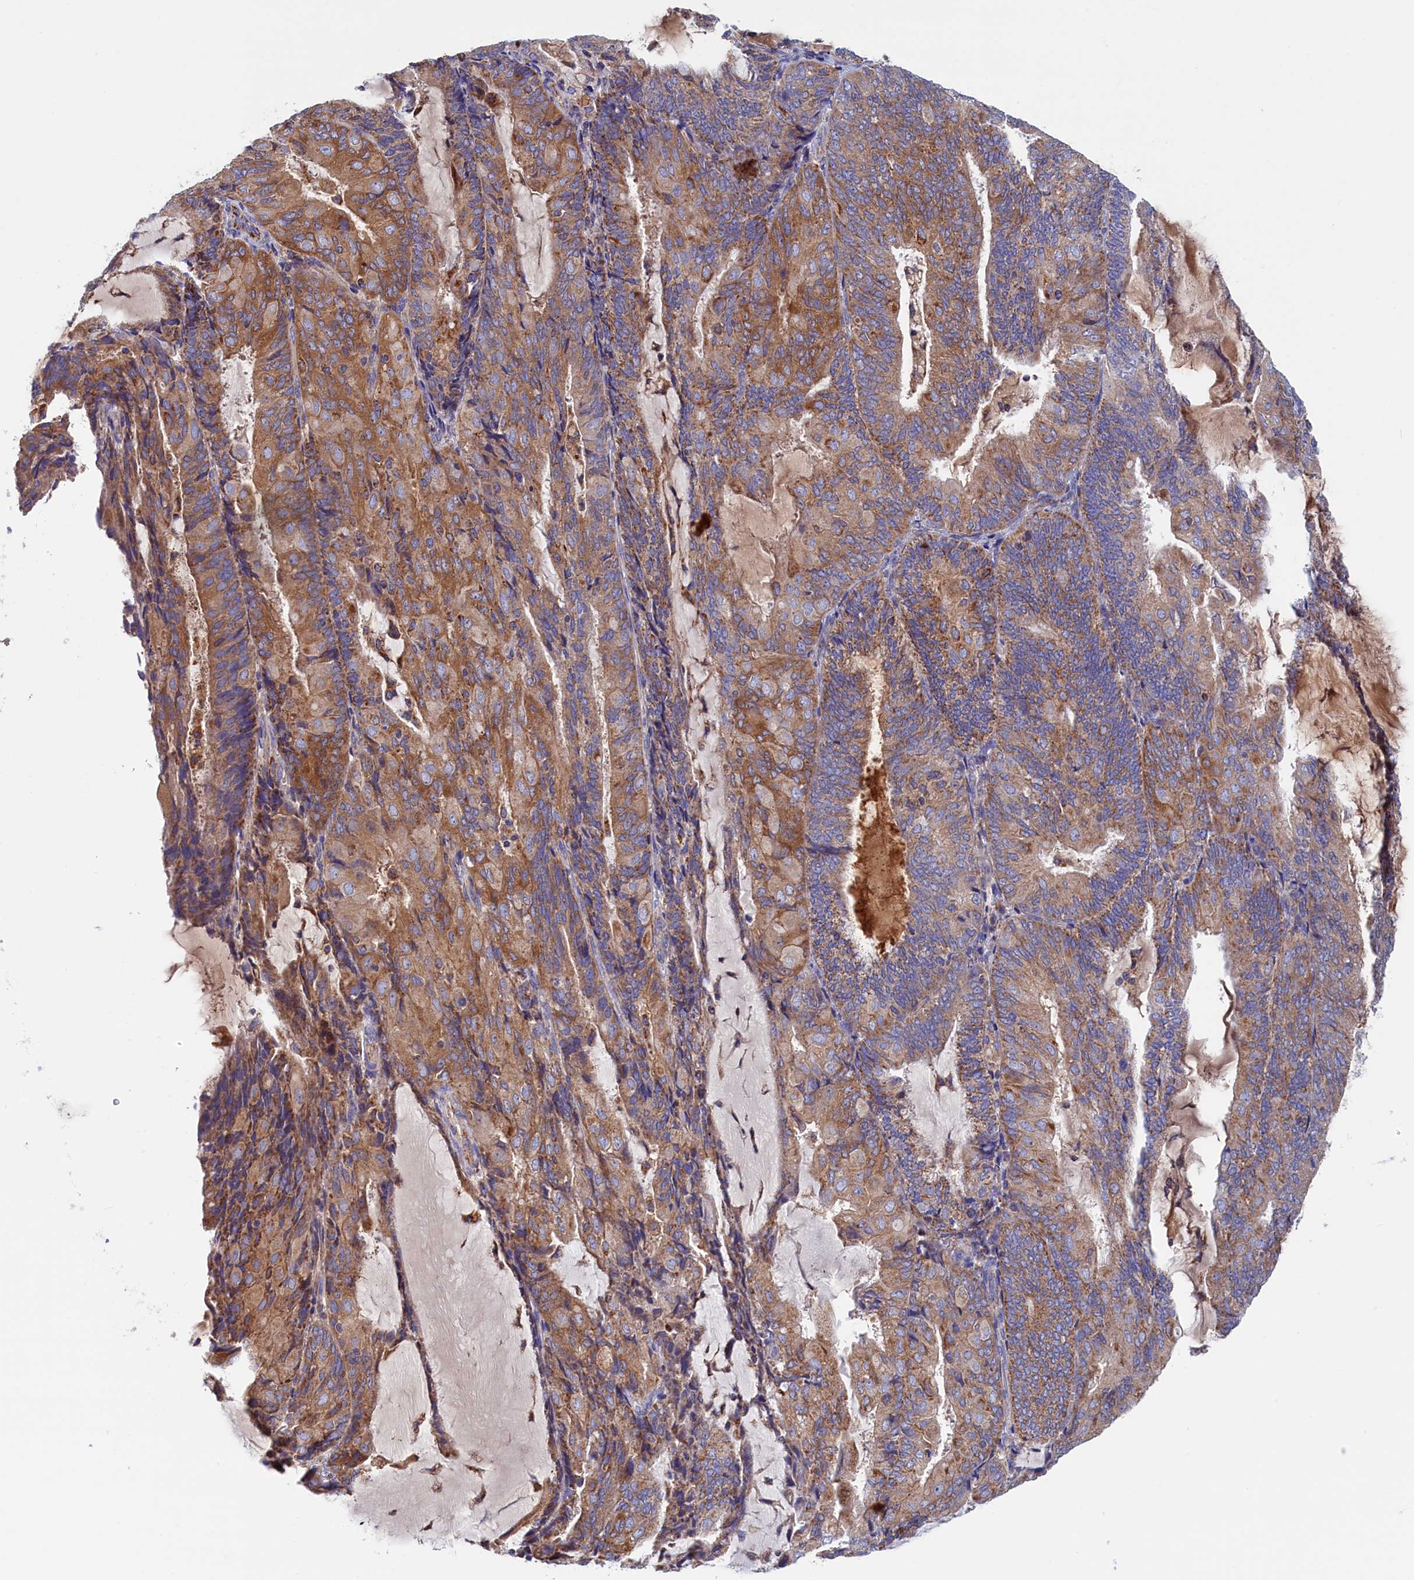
{"staining": {"intensity": "moderate", "quantity": ">75%", "location": "cytoplasmic/membranous"}, "tissue": "endometrial cancer", "cell_type": "Tumor cells", "image_type": "cancer", "snomed": [{"axis": "morphology", "description": "Adenocarcinoma, NOS"}, {"axis": "topography", "description": "Endometrium"}], "caption": "A brown stain shows moderate cytoplasmic/membranous positivity of a protein in human endometrial cancer tumor cells.", "gene": "WDR83", "patient": {"sex": "female", "age": 81}}